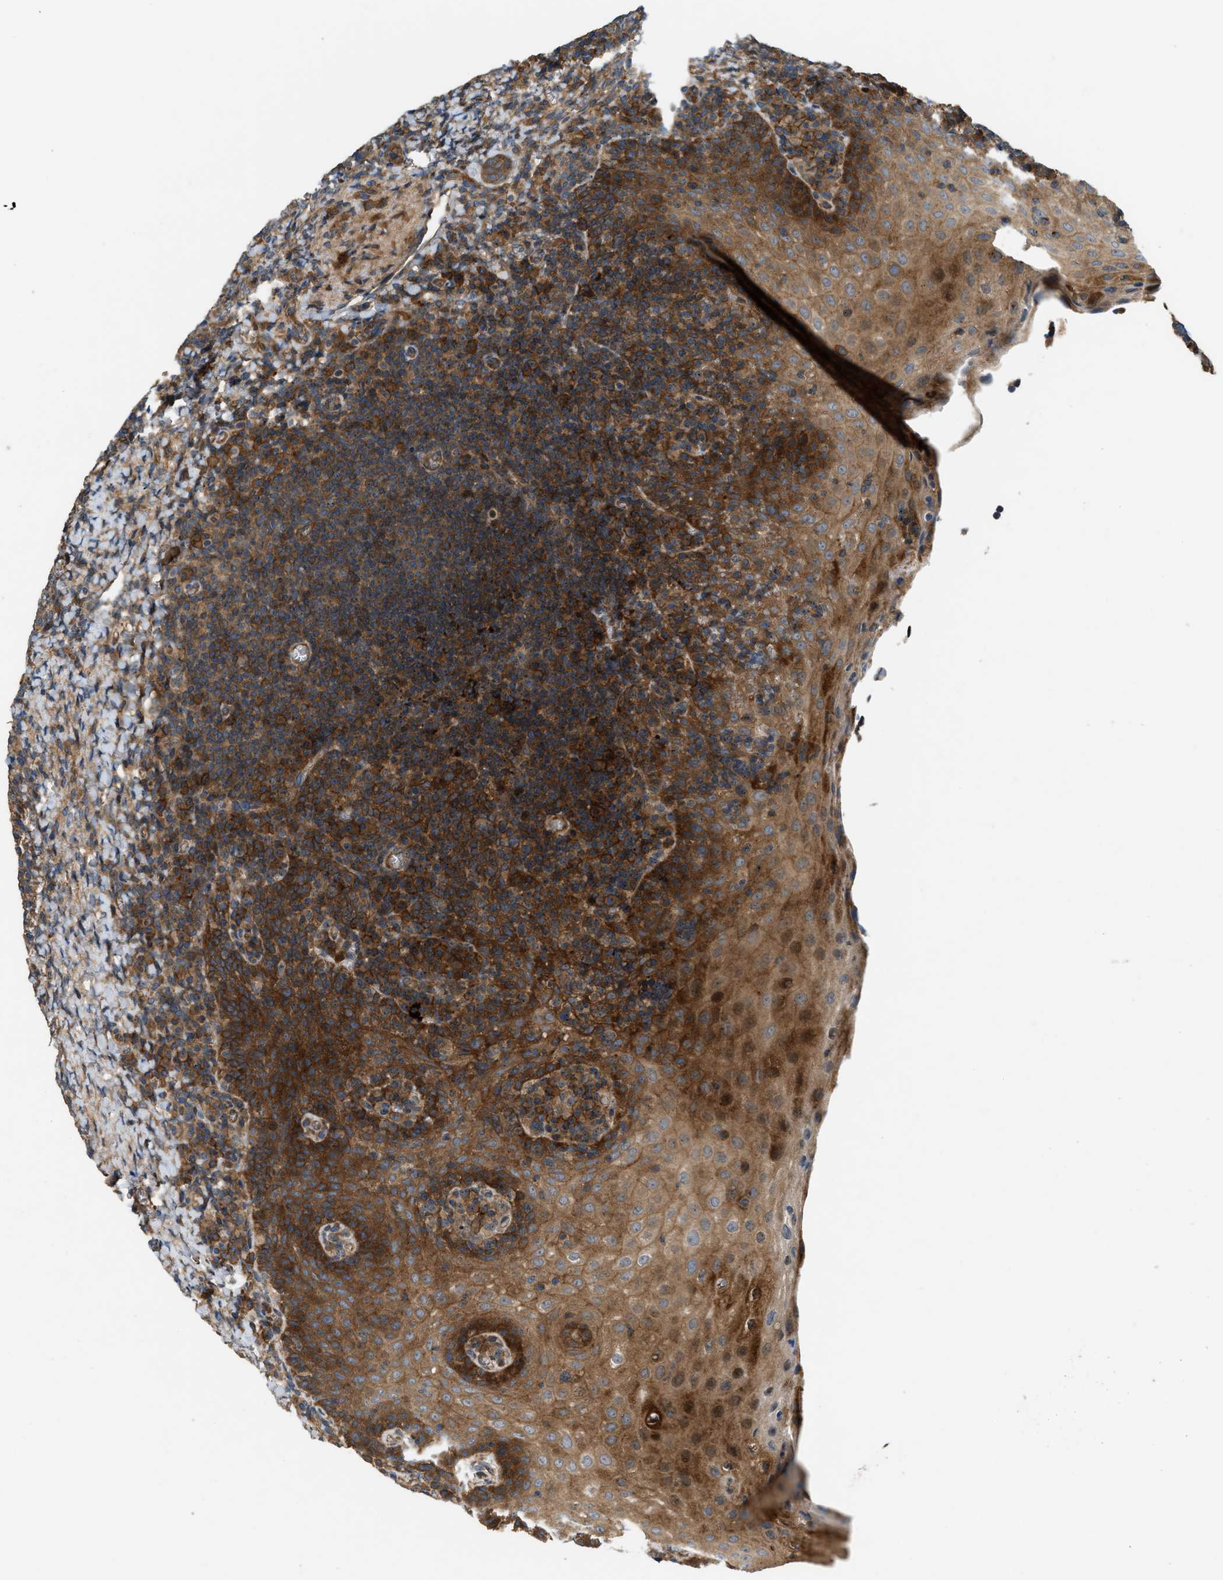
{"staining": {"intensity": "strong", "quantity": "25%-75%", "location": "cytoplasmic/membranous"}, "tissue": "tonsil", "cell_type": "Germinal center cells", "image_type": "normal", "snomed": [{"axis": "morphology", "description": "Normal tissue, NOS"}, {"axis": "topography", "description": "Tonsil"}], "caption": "An IHC histopathology image of unremarkable tissue is shown. Protein staining in brown labels strong cytoplasmic/membranous positivity in tonsil within germinal center cells.", "gene": "CNNM3", "patient": {"sex": "male", "age": 37}}